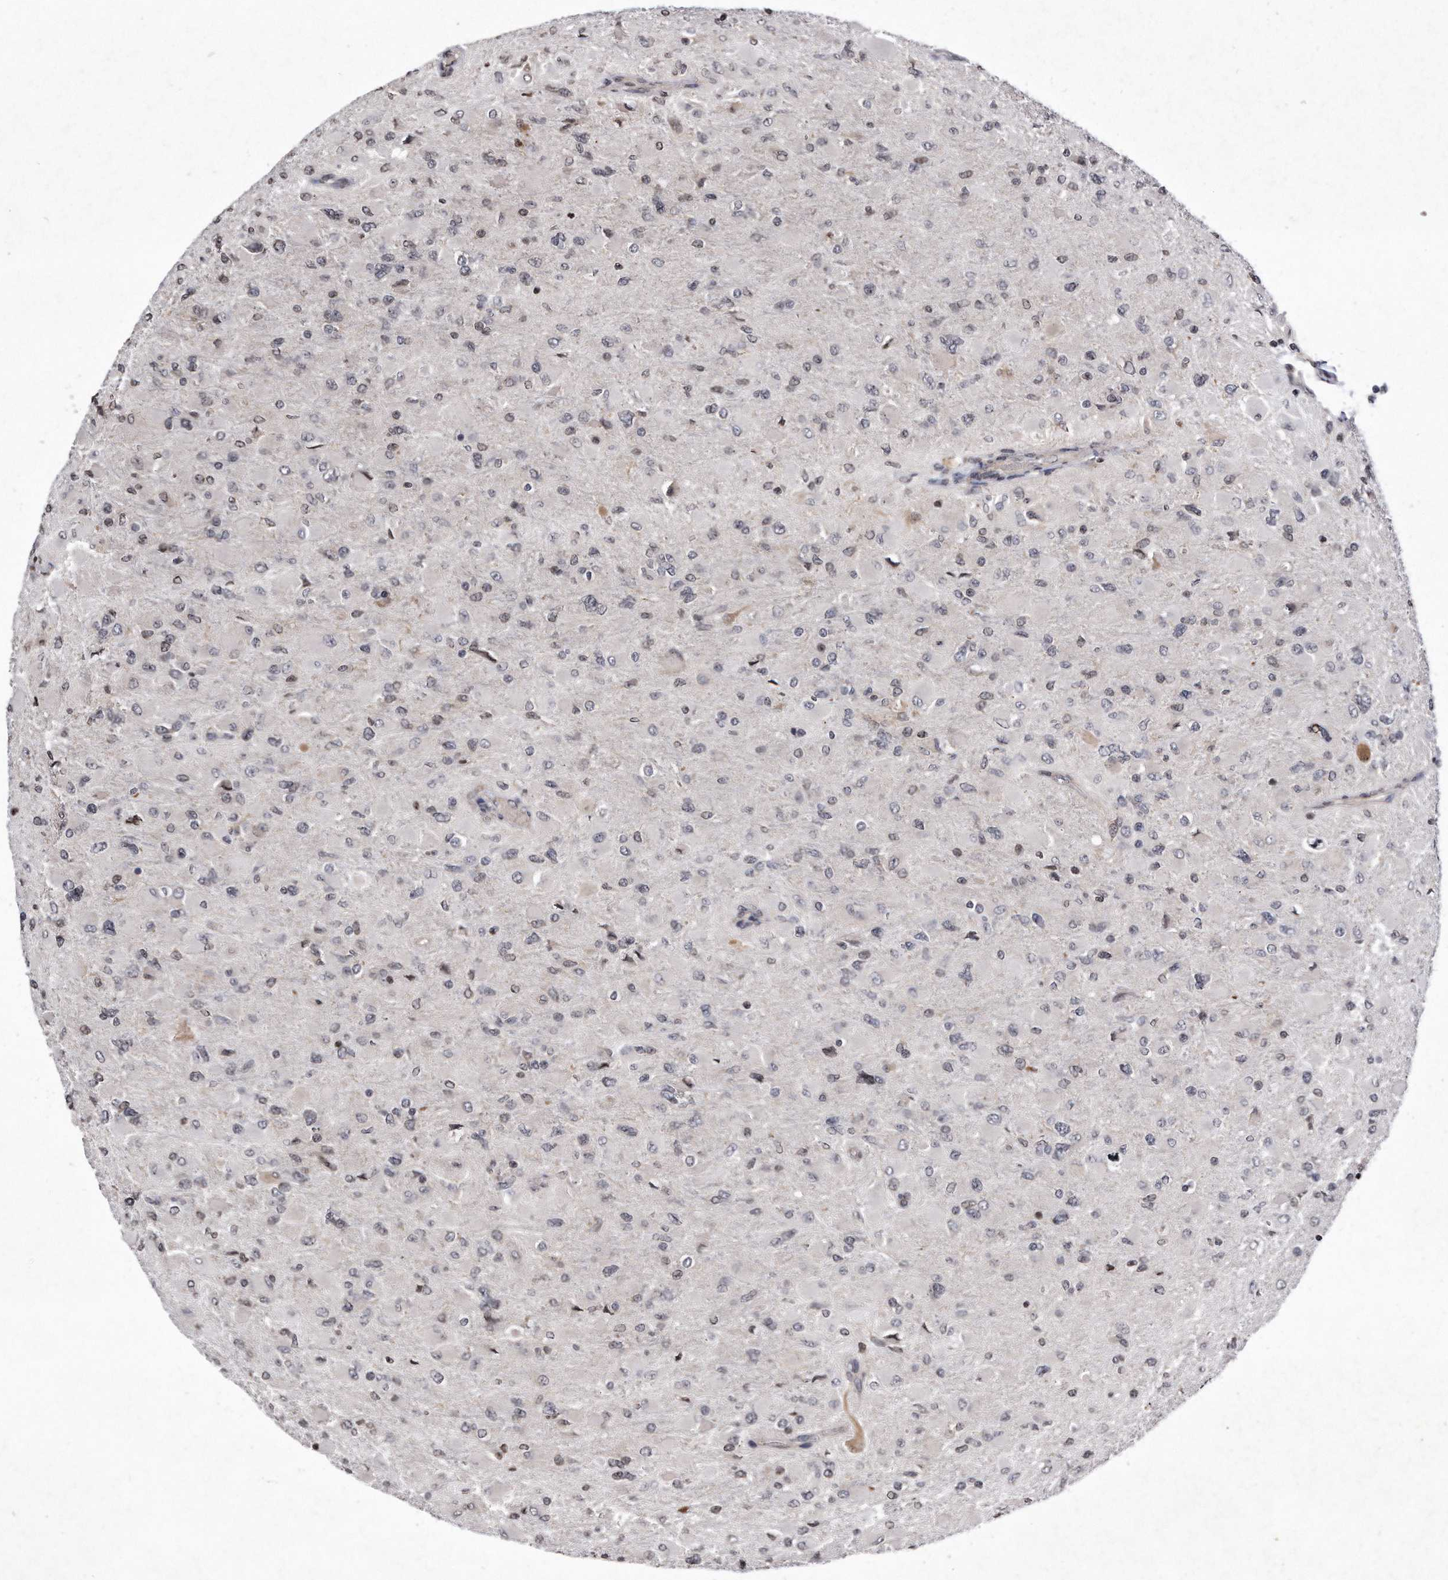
{"staining": {"intensity": "negative", "quantity": "none", "location": "none"}, "tissue": "glioma", "cell_type": "Tumor cells", "image_type": "cancer", "snomed": [{"axis": "morphology", "description": "Glioma, malignant, High grade"}, {"axis": "topography", "description": "Cerebral cortex"}], "caption": "DAB immunohistochemical staining of glioma exhibits no significant expression in tumor cells.", "gene": "DAB1", "patient": {"sex": "female", "age": 36}}